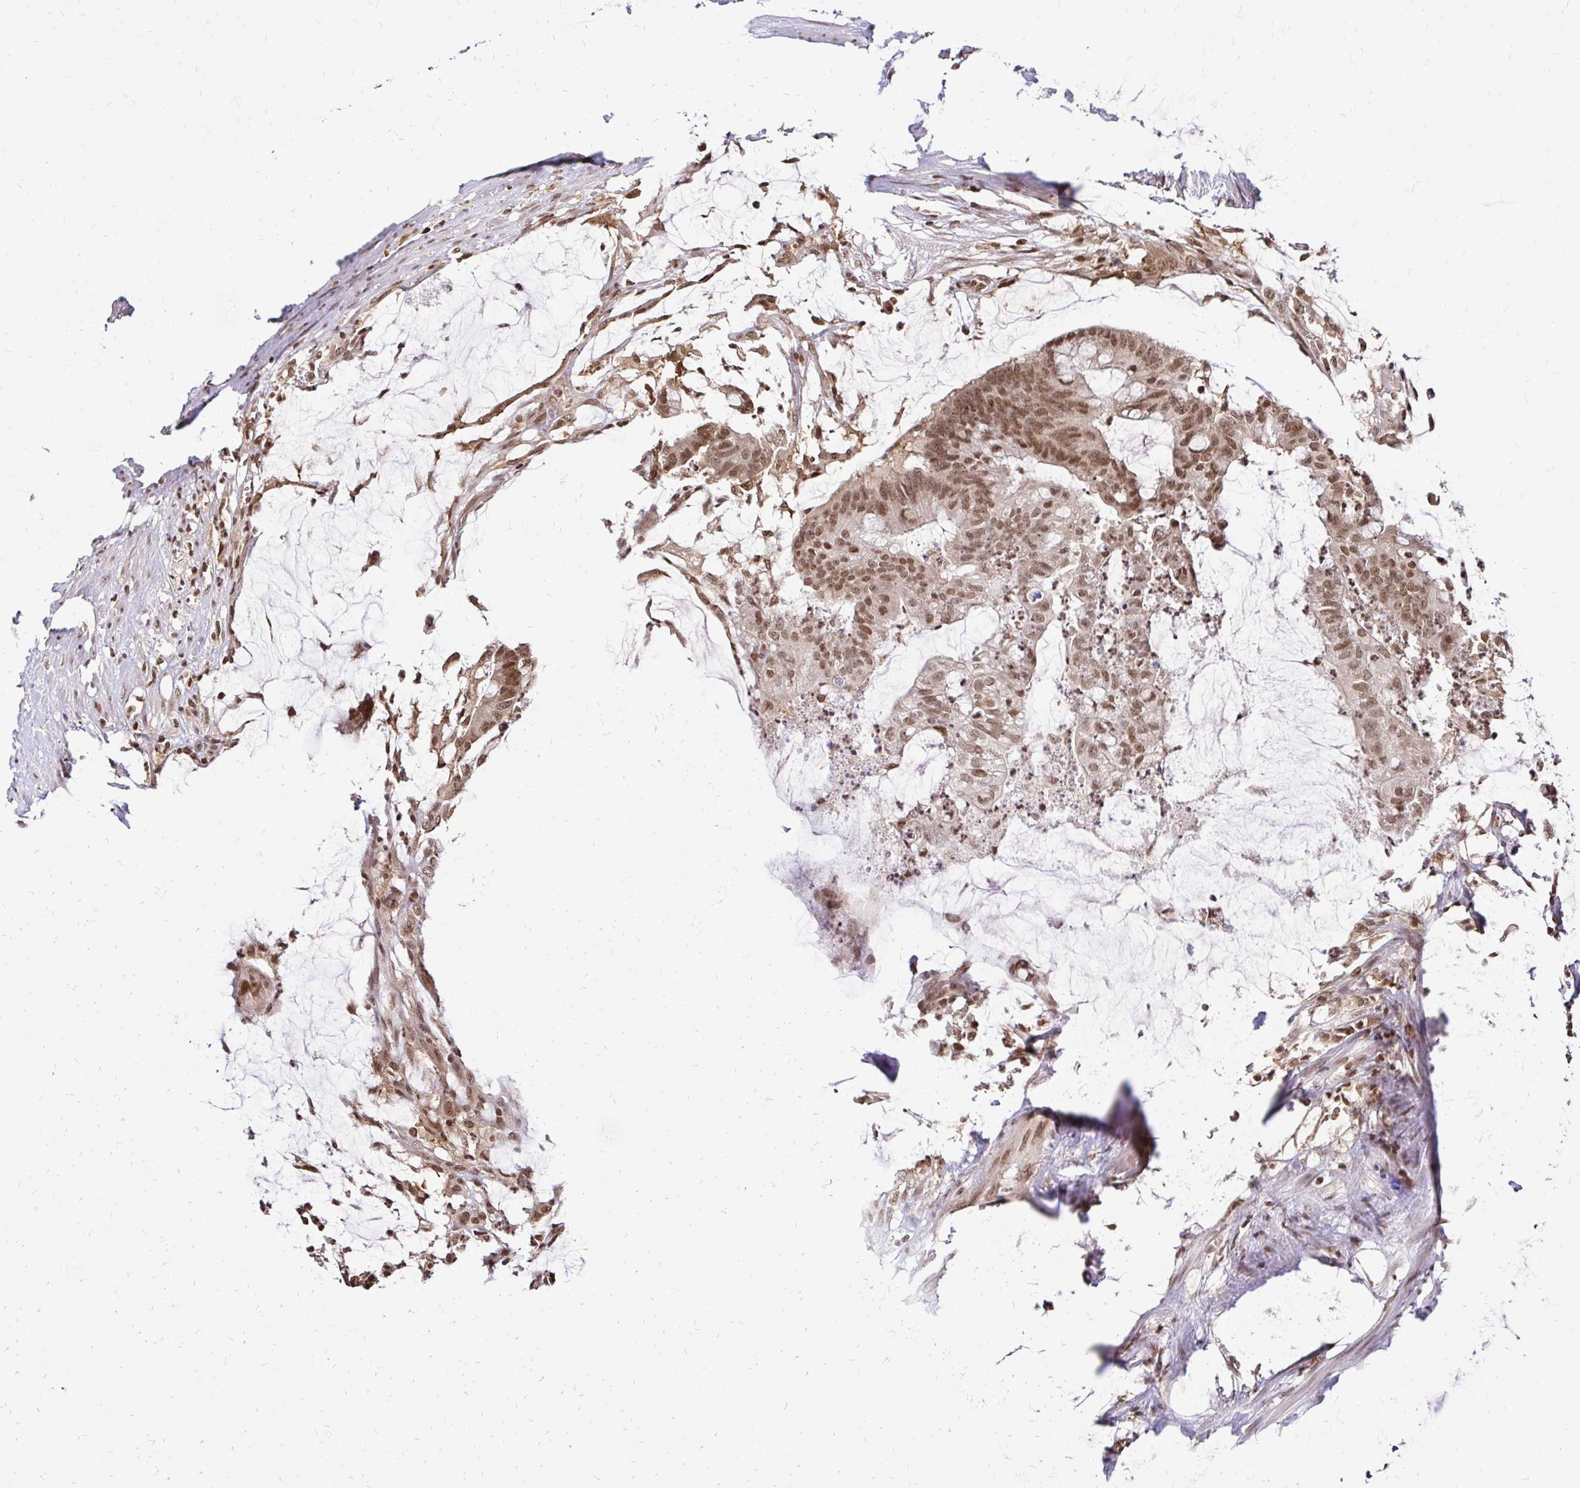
{"staining": {"intensity": "moderate", "quantity": ">75%", "location": "nuclear"}, "tissue": "colorectal cancer", "cell_type": "Tumor cells", "image_type": "cancer", "snomed": [{"axis": "morphology", "description": "Adenocarcinoma, NOS"}, {"axis": "topography", "description": "Colon"}], "caption": "Human colorectal cancer stained with a brown dye demonstrates moderate nuclear positive staining in about >75% of tumor cells.", "gene": "GLYR1", "patient": {"sex": "male", "age": 62}}